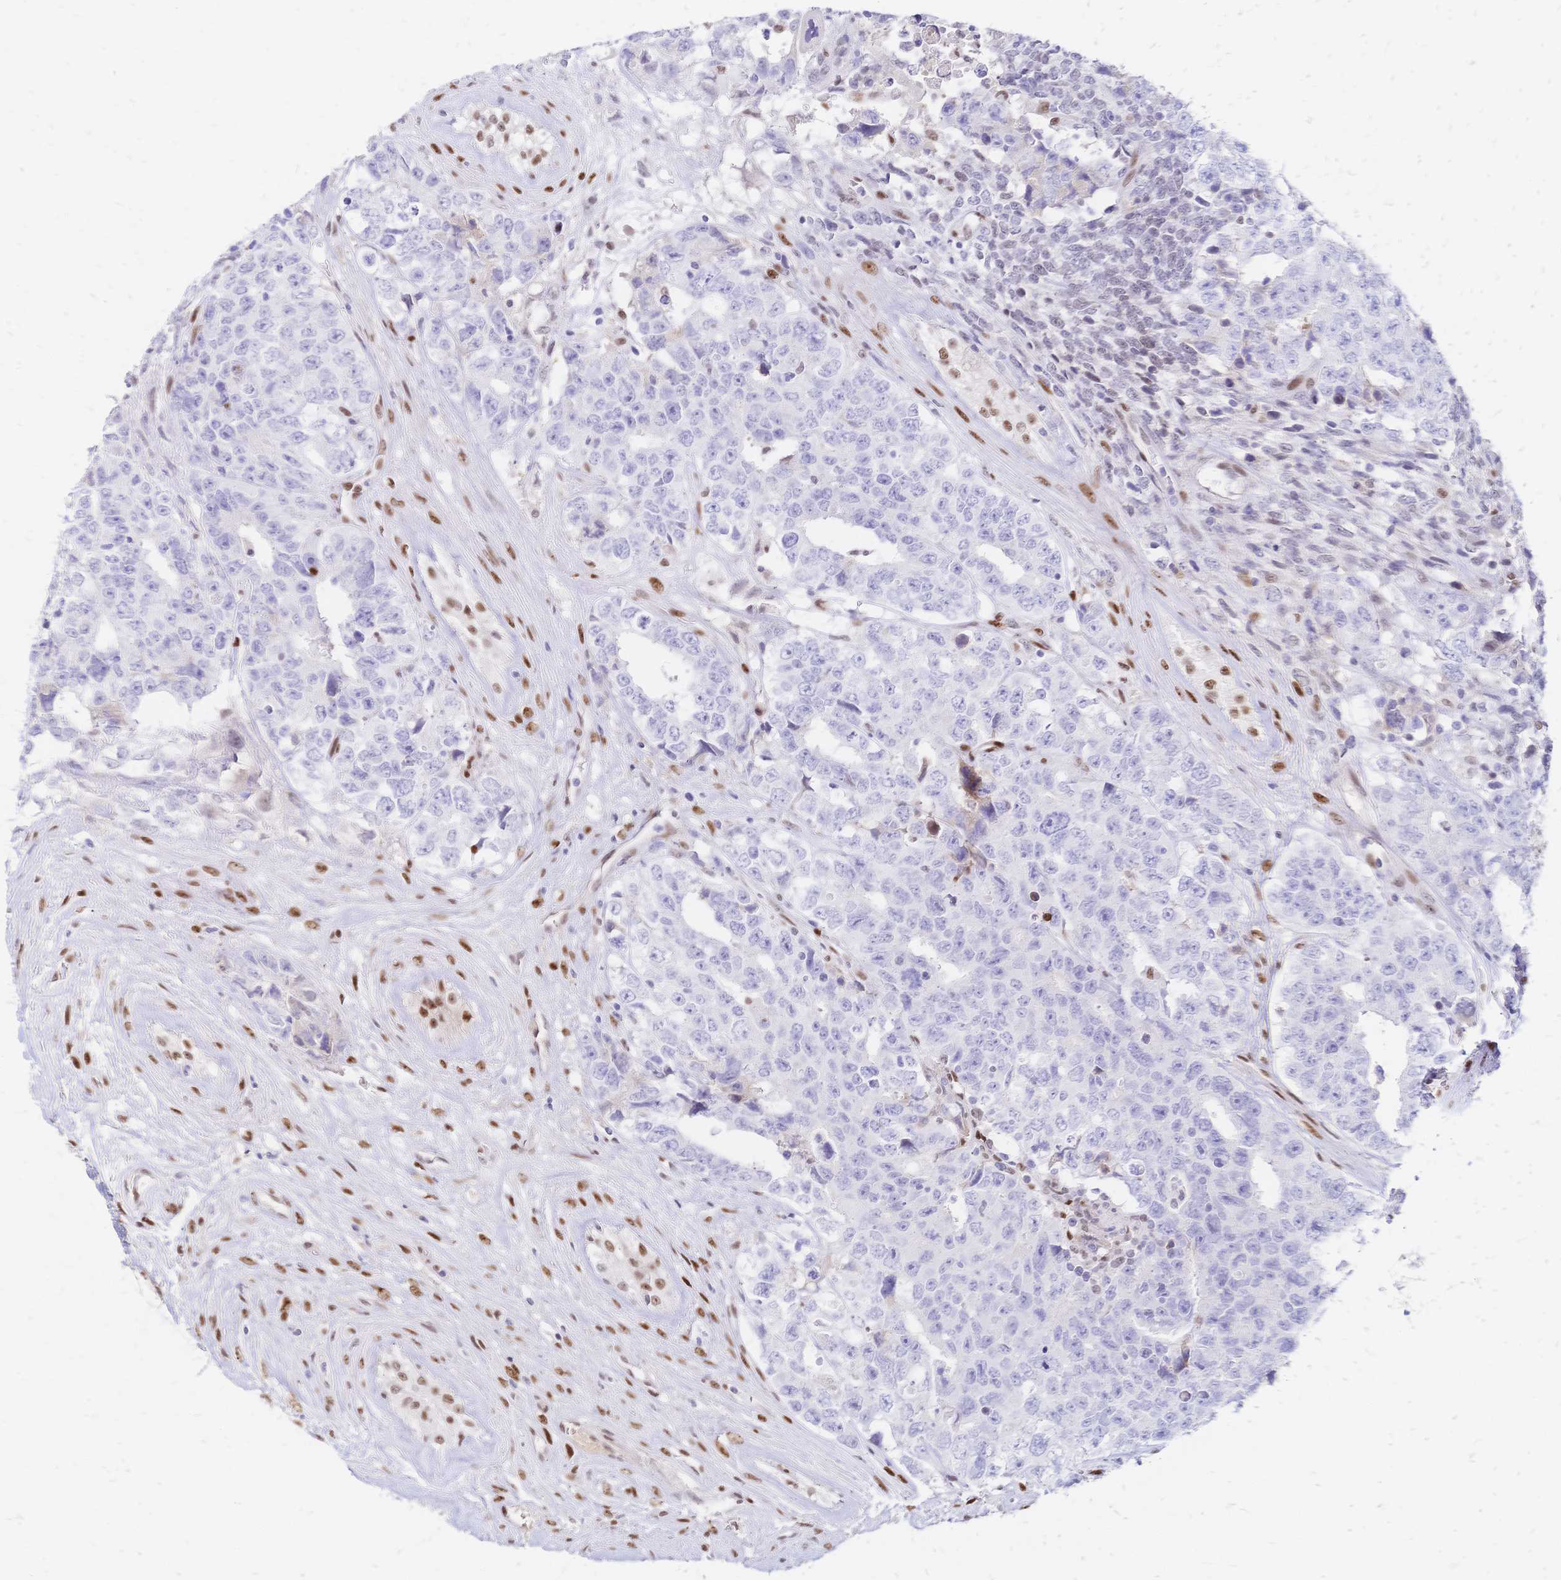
{"staining": {"intensity": "negative", "quantity": "none", "location": "none"}, "tissue": "testis cancer", "cell_type": "Tumor cells", "image_type": "cancer", "snomed": [{"axis": "morphology", "description": "Carcinoma, Embryonal, NOS"}, {"axis": "topography", "description": "Testis"}], "caption": "The photomicrograph displays no staining of tumor cells in testis cancer.", "gene": "NFIC", "patient": {"sex": "male", "age": 24}}